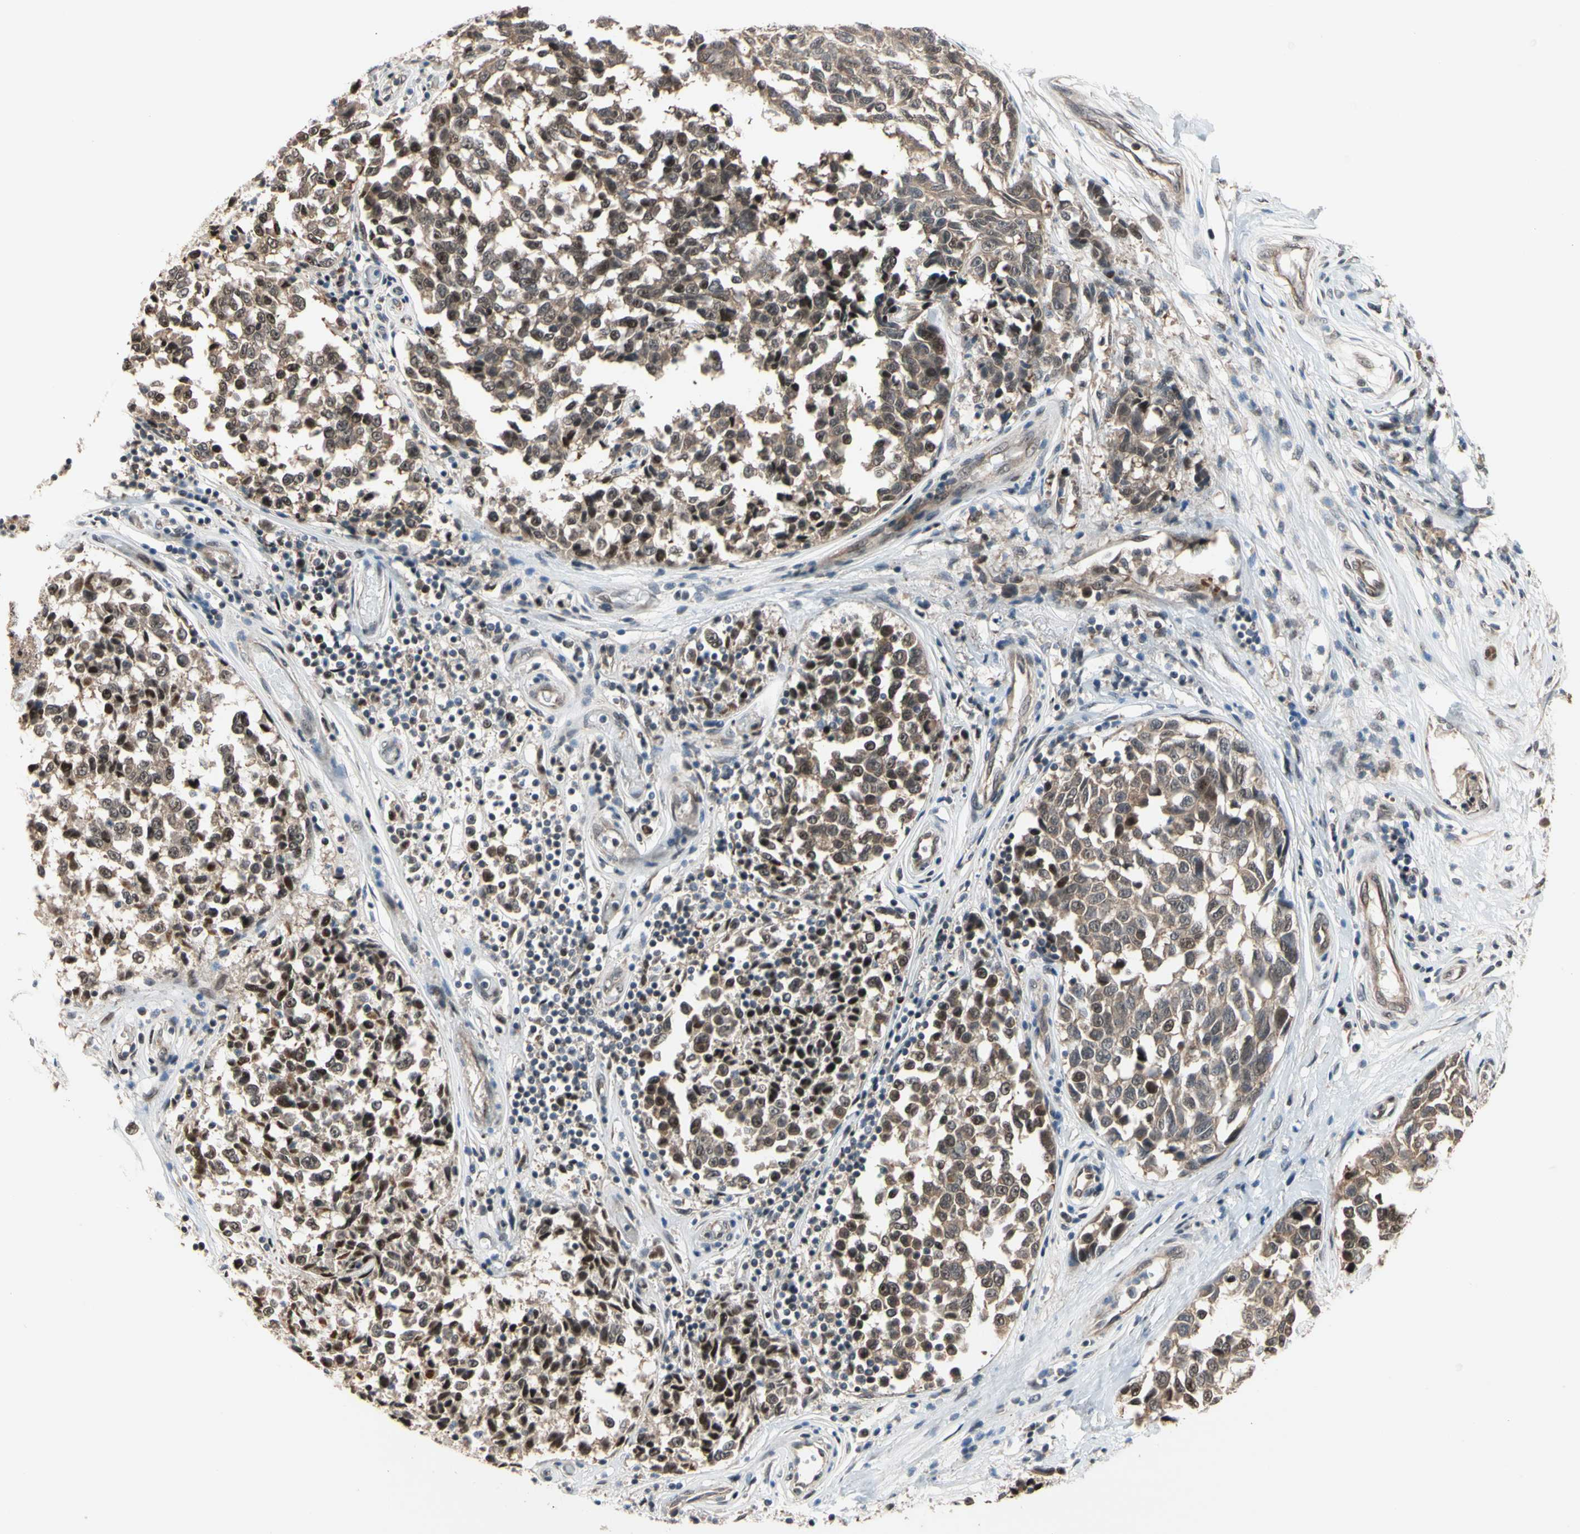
{"staining": {"intensity": "moderate", "quantity": ">75%", "location": "cytoplasmic/membranous,nuclear"}, "tissue": "melanoma", "cell_type": "Tumor cells", "image_type": "cancer", "snomed": [{"axis": "morphology", "description": "Malignant melanoma, NOS"}, {"axis": "topography", "description": "Skin"}], "caption": "Immunohistochemical staining of human malignant melanoma displays medium levels of moderate cytoplasmic/membranous and nuclear staining in about >75% of tumor cells. The protein of interest is shown in brown color, while the nuclei are stained blue.", "gene": "NGEF", "patient": {"sex": "female", "age": 64}}